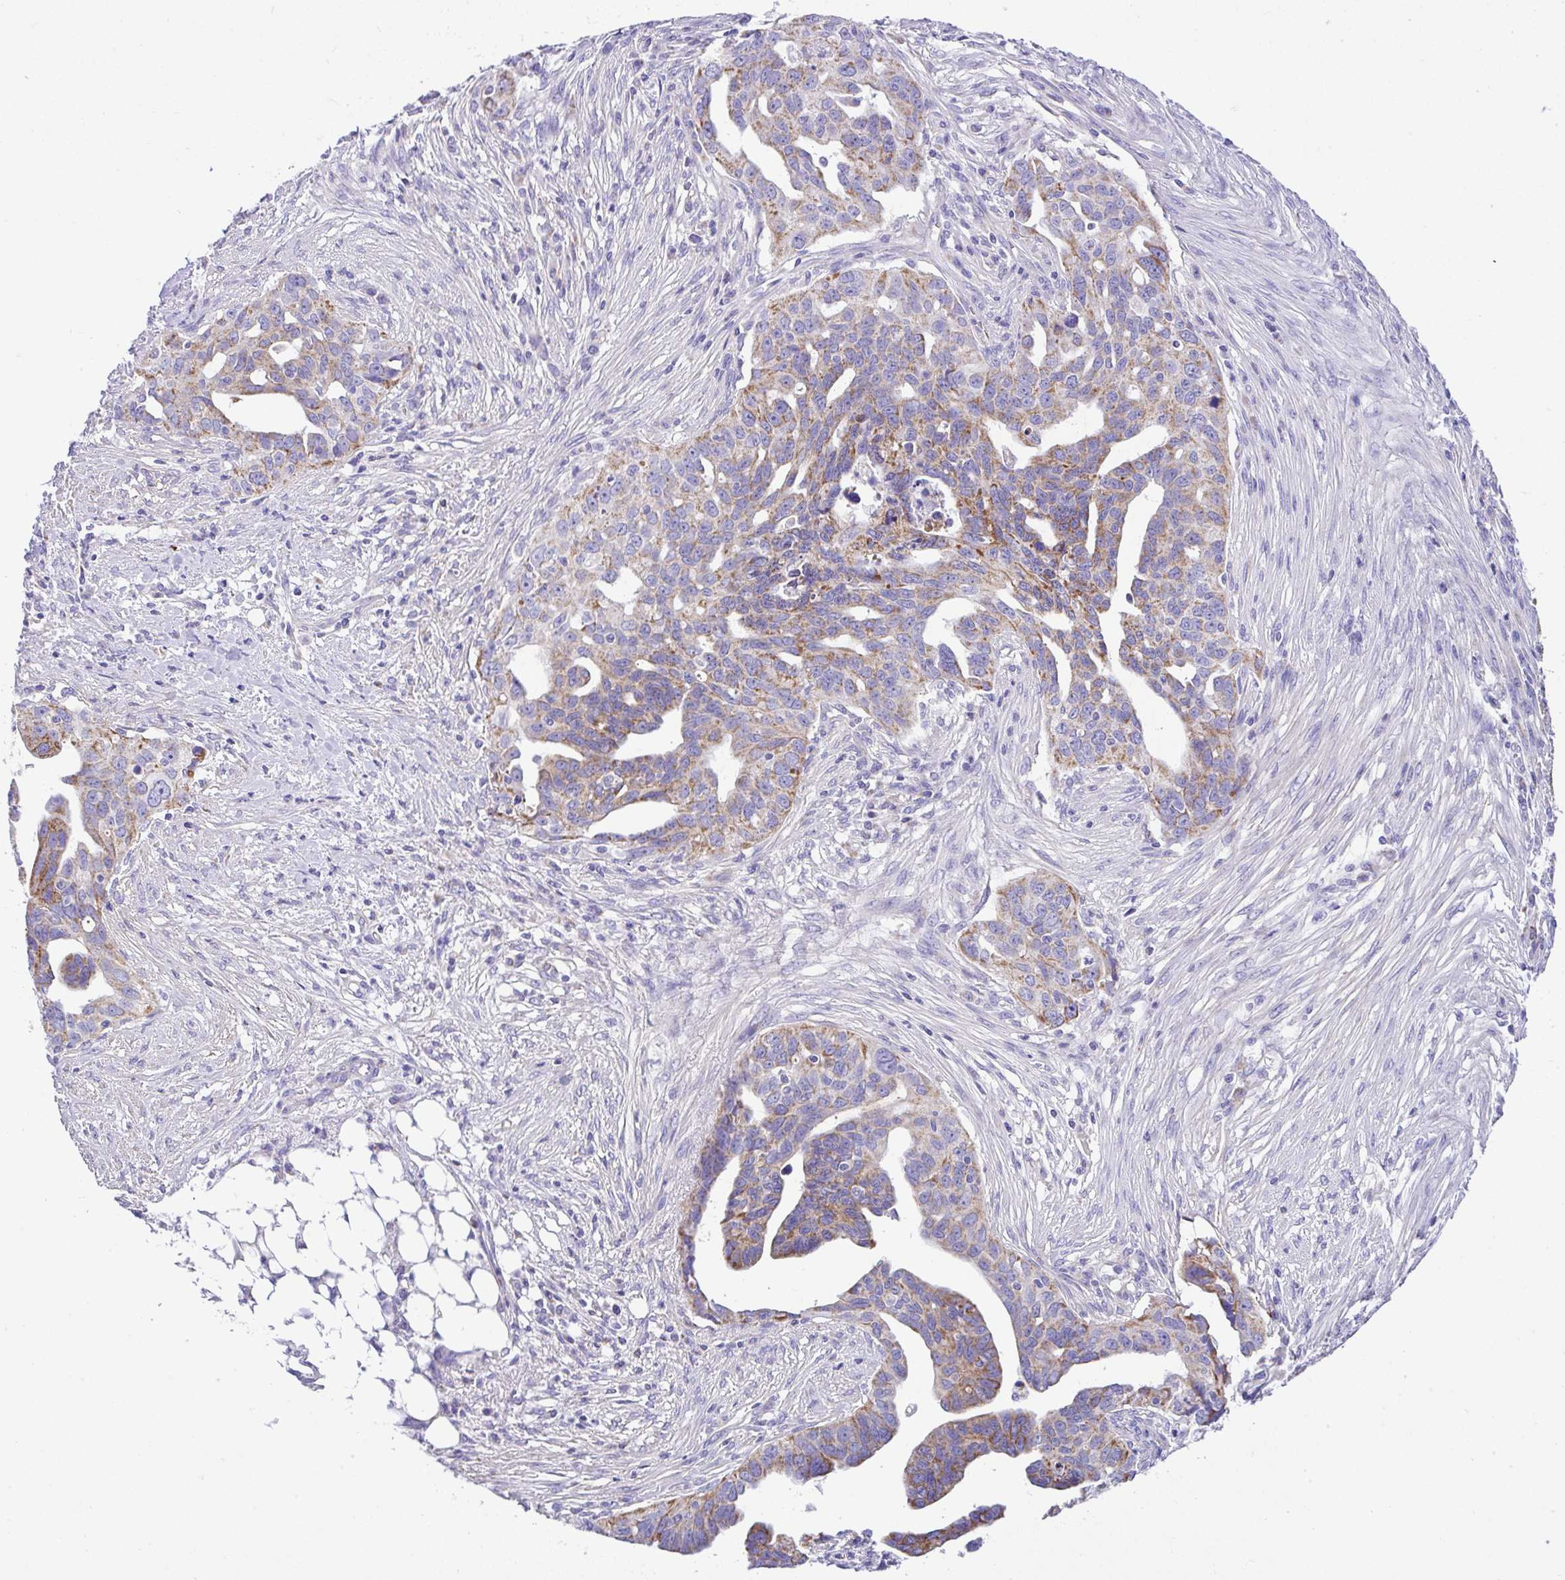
{"staining": {"intensity": "moderate", "quantity": "25%-75%", "location": "cytoplasmic/membranous"}, "tissue": "ovarian cancer", "cell_type": "Tumor cells", "image_type": "cancer", "snomed": [{"axis": "morphology", "description": "Carcinoma, endometroid"}, {"axis": "morphology", "description": "Cystadenocarcinoma, serous, NOS"}, {"axis": "topography", "description": "Ovary"}], "caption": "Approximately 25%-75% of tumor cells in human ovarian cancer reveal moderate cytoplasmic/membranous protein staining as visualized by brown immunohistochemical staining.", "gene": "SLC13A1", "patient": {"sex": "female", "age": 45}}